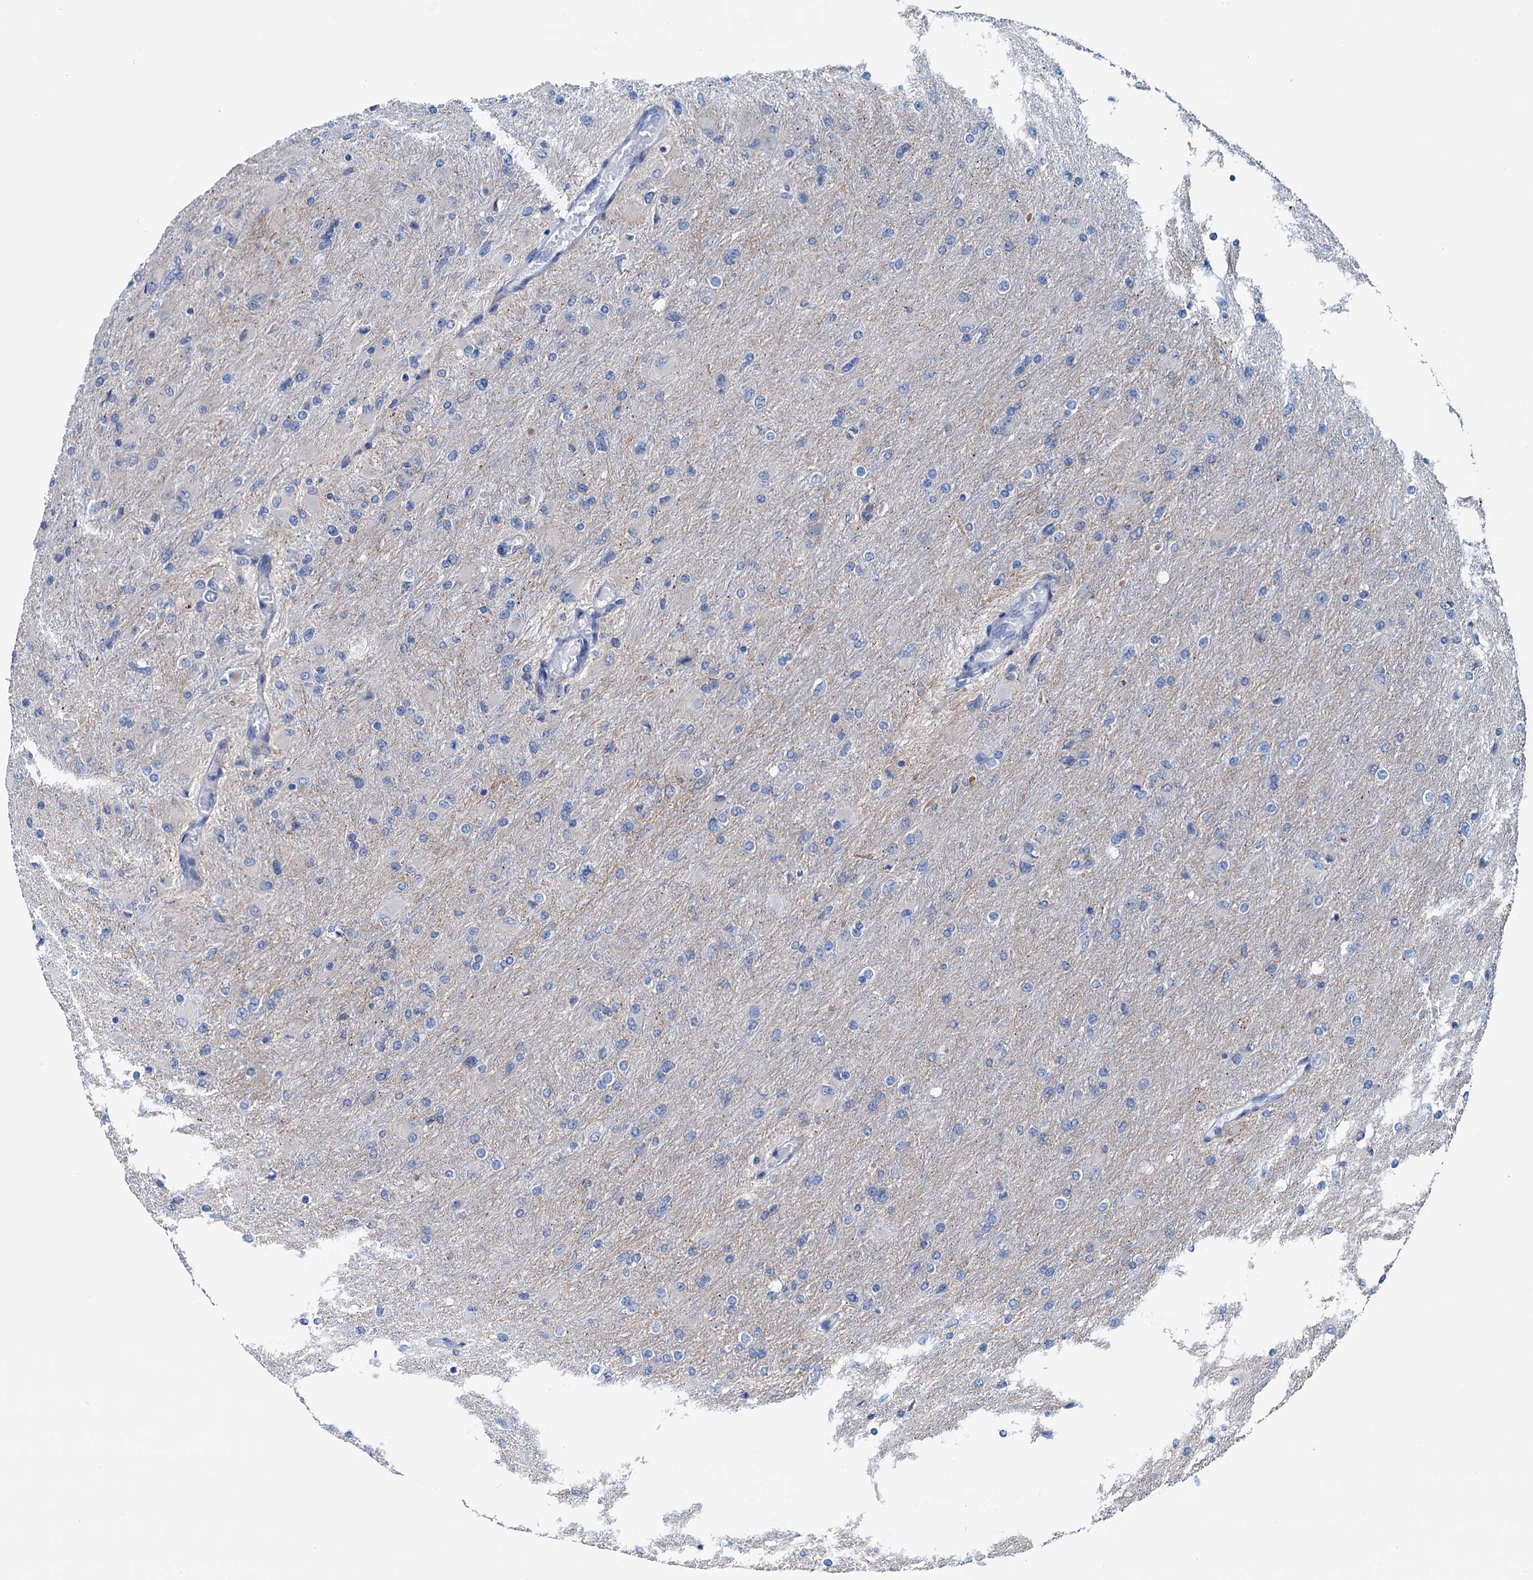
{"staining": {"intensity": "negative", "quantity": "none", "location": "none"}, "tissue": "glioma", "cell_type": "Tumor cells", "image_type": "cancer", "snomed": [{"axis": "morphology", "description": "Glioma, malignant, High grade"}, {"axis": "topography", "description": "Cerebral cortex"}], "caption": "Immunohistochemistry micrograph of neoplastic tissue: human malignant glioma (high-grade) stained with DAB displays no significant protein positivity in tumor cells.", "gene": "ELAC1", "patient": {"sex": "female", "age": 36}}